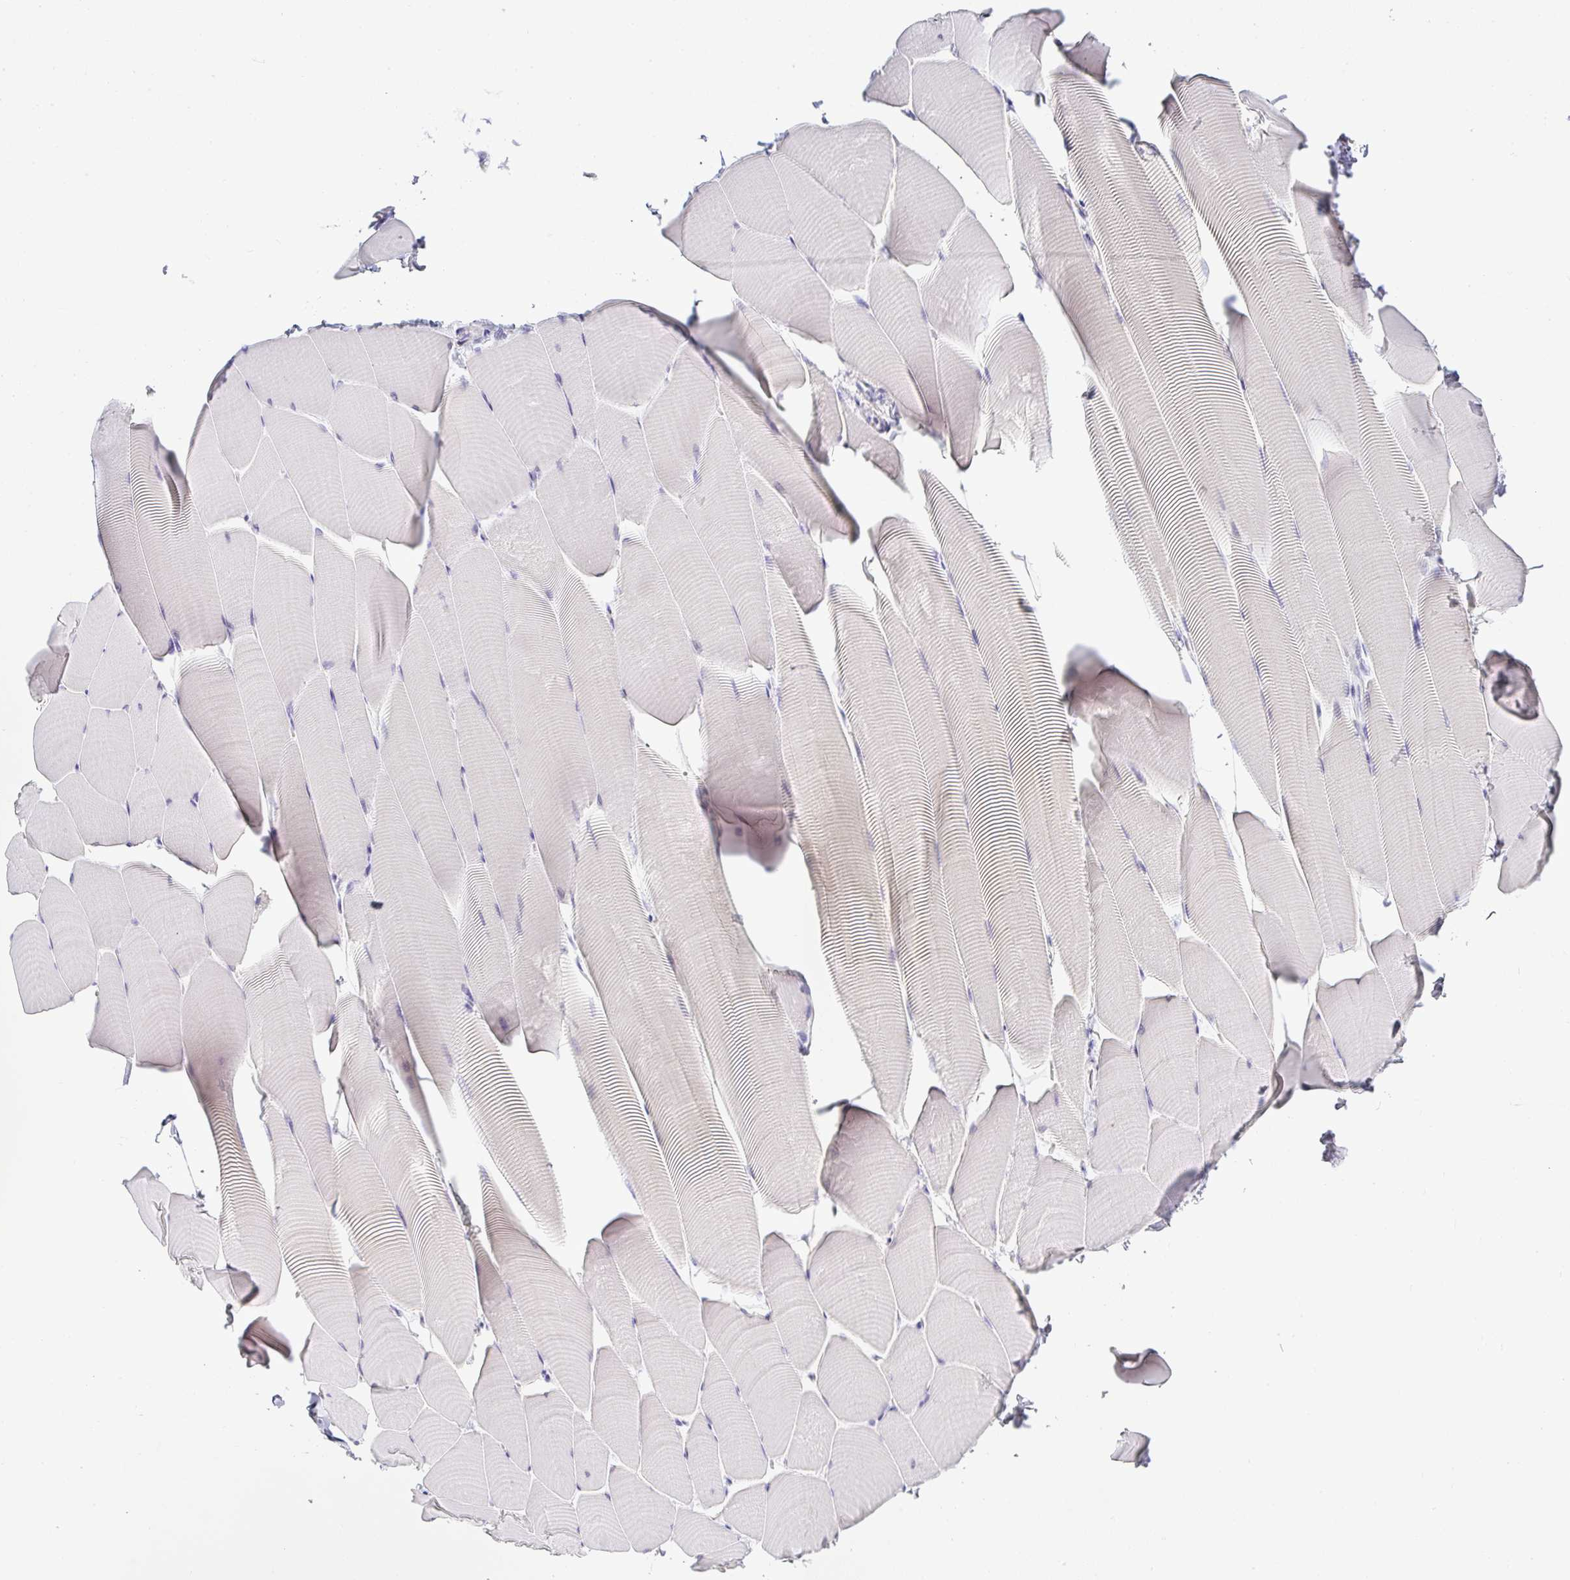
{"staining": {"intensity": "negative", "quantity": "none", "location": "none"}, "tissue": "skeletal muscle", "cell_type": "Myocytes", "image_type": "normal", "snomed": [{"axis": "morphology", "description": "Normal tissue, NOS"}, {"axis": "topography", "description": "Skeletal muscle"}], "caption": "Immunohistochemical staining of unremarkable human skeletal muscle exhibits no significant staining in myocytes. (Stains: DAB immunohistochemistry (IHC) with hematoxylin counter stain, Microscopy: brightfield microscopy at high magnification).", "gene": "SERPINB3", "patient": {"sex": "male", "age": 25}}